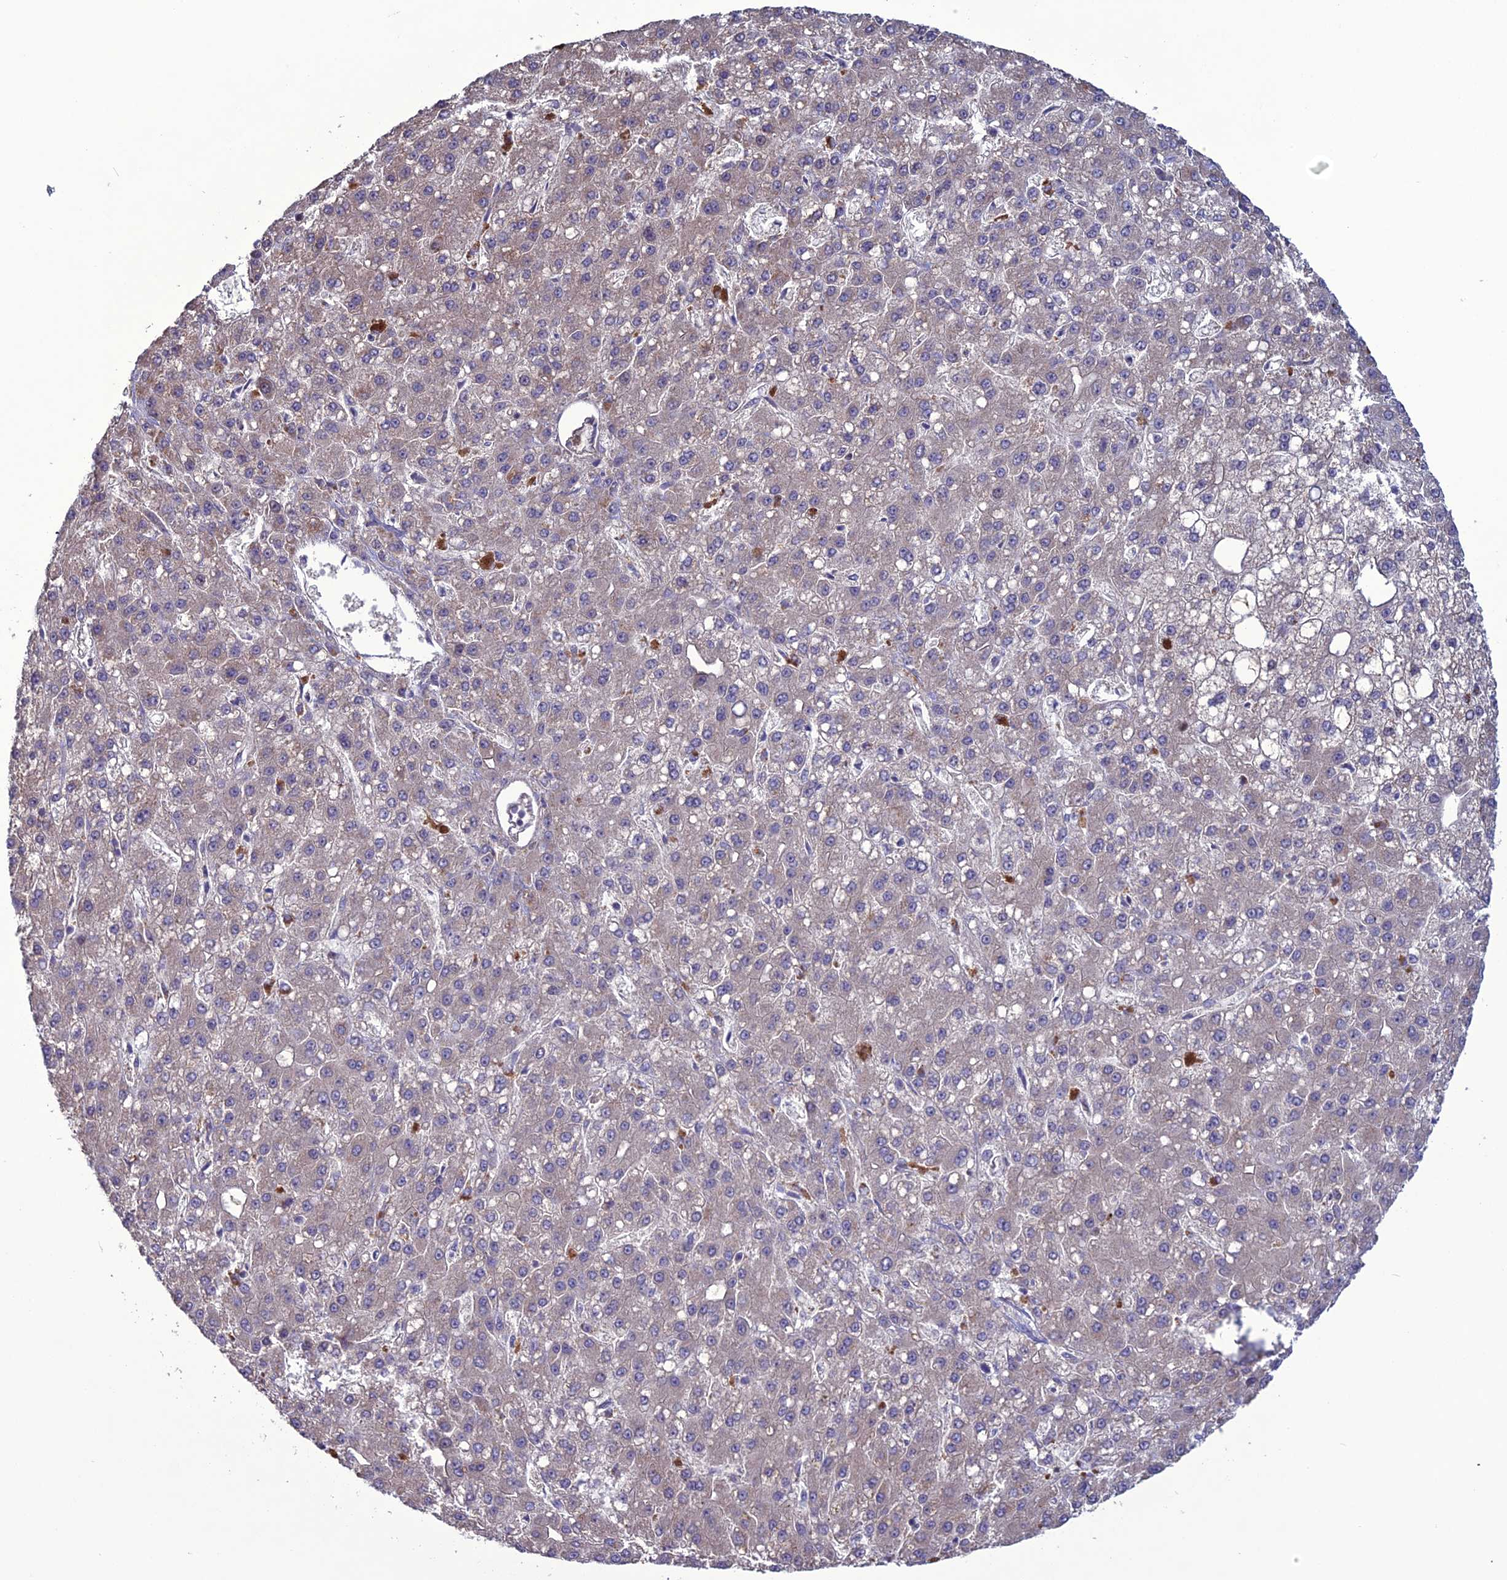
{"staining": {"intensity": "moderate", "quantity": "25%-75%", "location": "cytoplasmic/membranous"}, "tissue": "liver cancer", "cell_type": "Tumor cells", "image_type": "cancer", "snomed": [{"axis": "morphology", "description": "Carcinoma, Hepatocellular, NOS"}, {"axis": "topography", "description": "Liver"}], "caption": "Tumor cells reveal medium levels of moderate cytoplasmic/membranous positivity in approximately 25%-75% of cells in human liver cancer (hepatocellular carcinoma).", "gene": "C2orf76", "patient": {"sex": "male", "age": 67}}